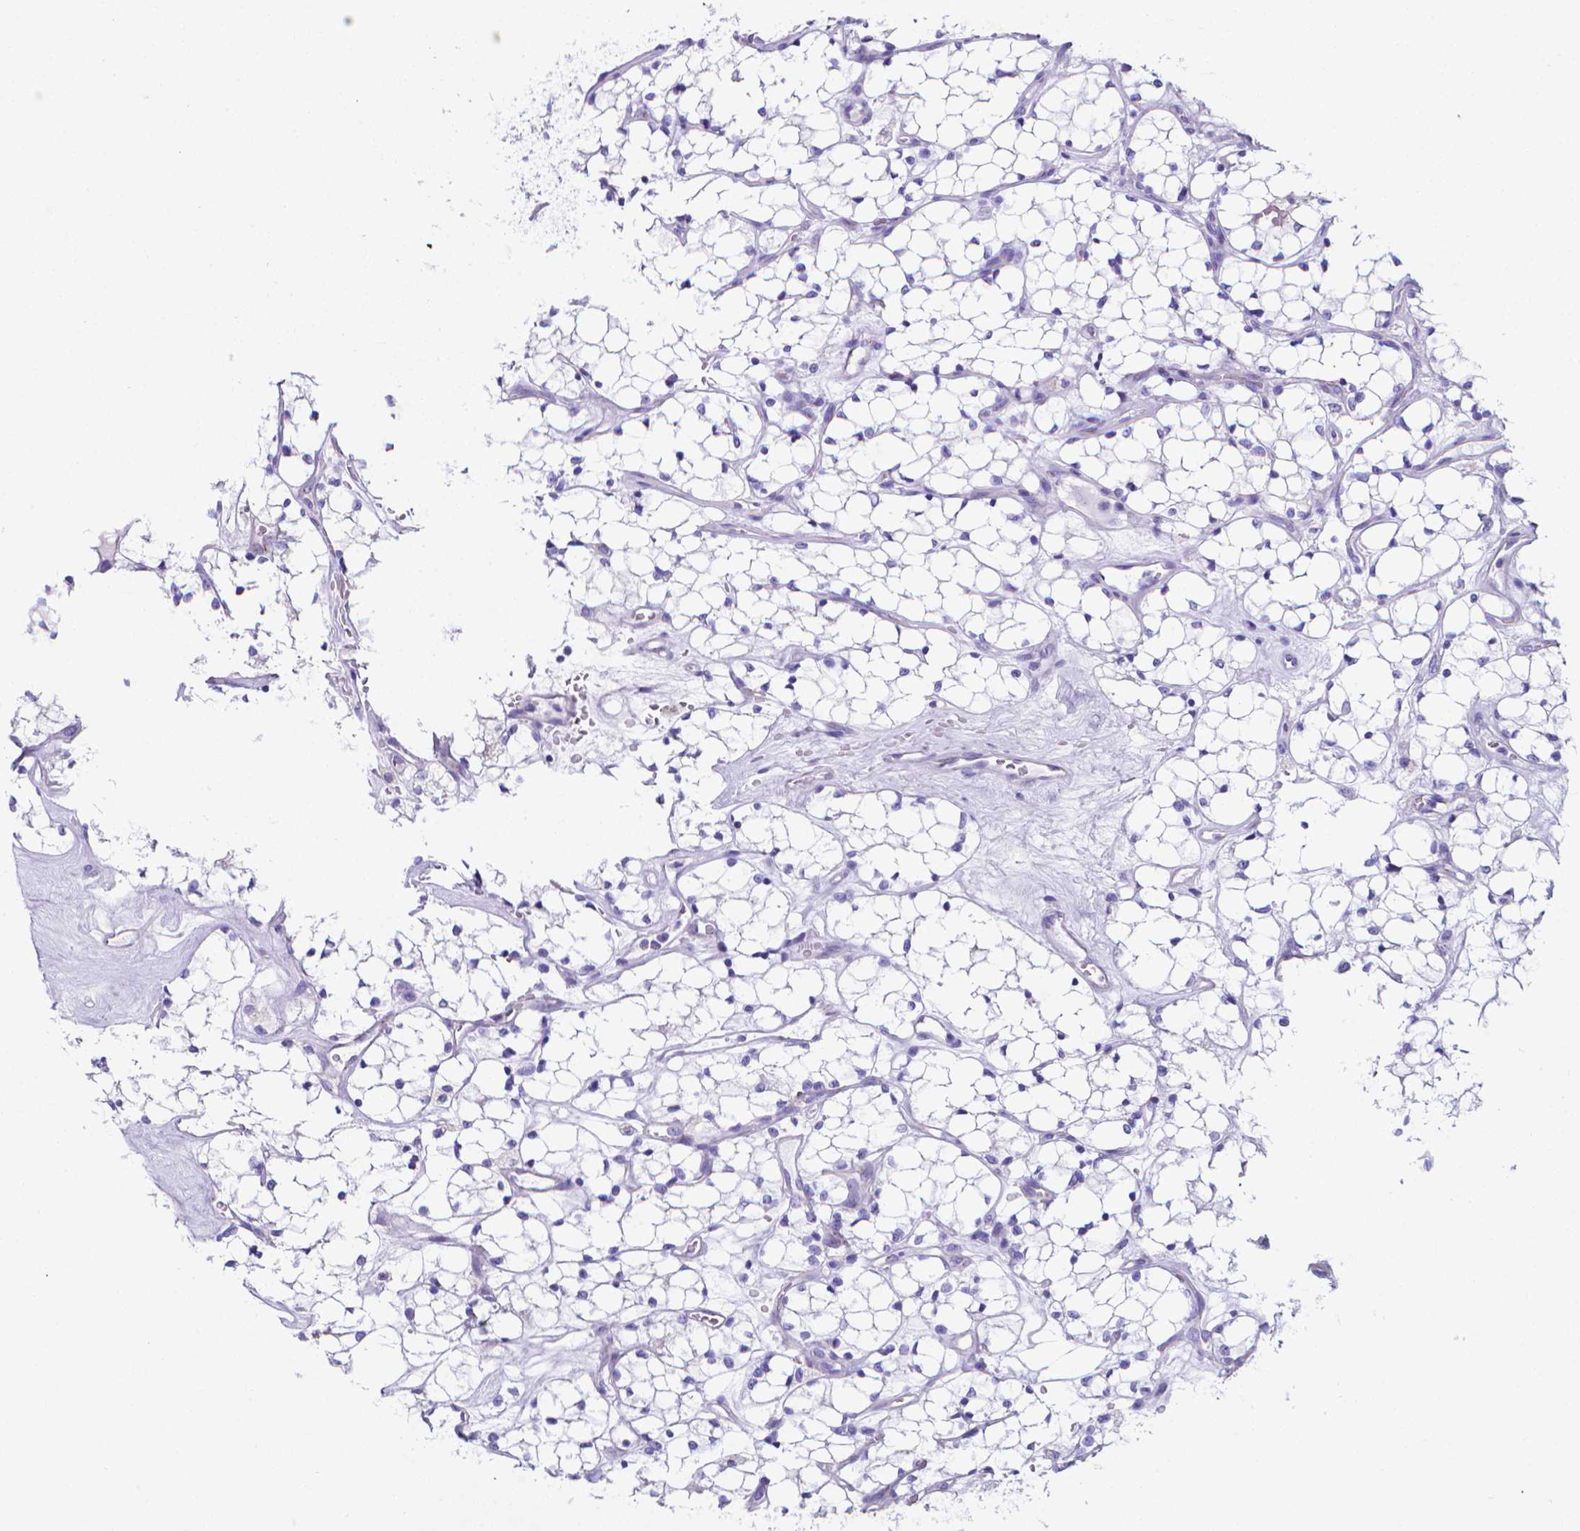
{"staining": {"intensity": "negative", "quantity": "none", "location": "none"}, "tissue": "renal cancer", "cell_type": "Tumor cells", "image_type": "cancer", "snomed": [{"axis": "morphology", "description": "Adenocarcinoma, NOS"}, {"axis": "topography", "description": "Kidney"}], "caption": "An IHC photomicrograph of renal cancer (adenocarcinoma) is shown. There is no staining in tumor cells of renal cancer (adenocarcinoma). (Brightfield microscopy of DAB immunohistochemistry (IHC) at high magnification).", "gene": "LRRC73", "patient": {"sex": "female", "age": 69}}